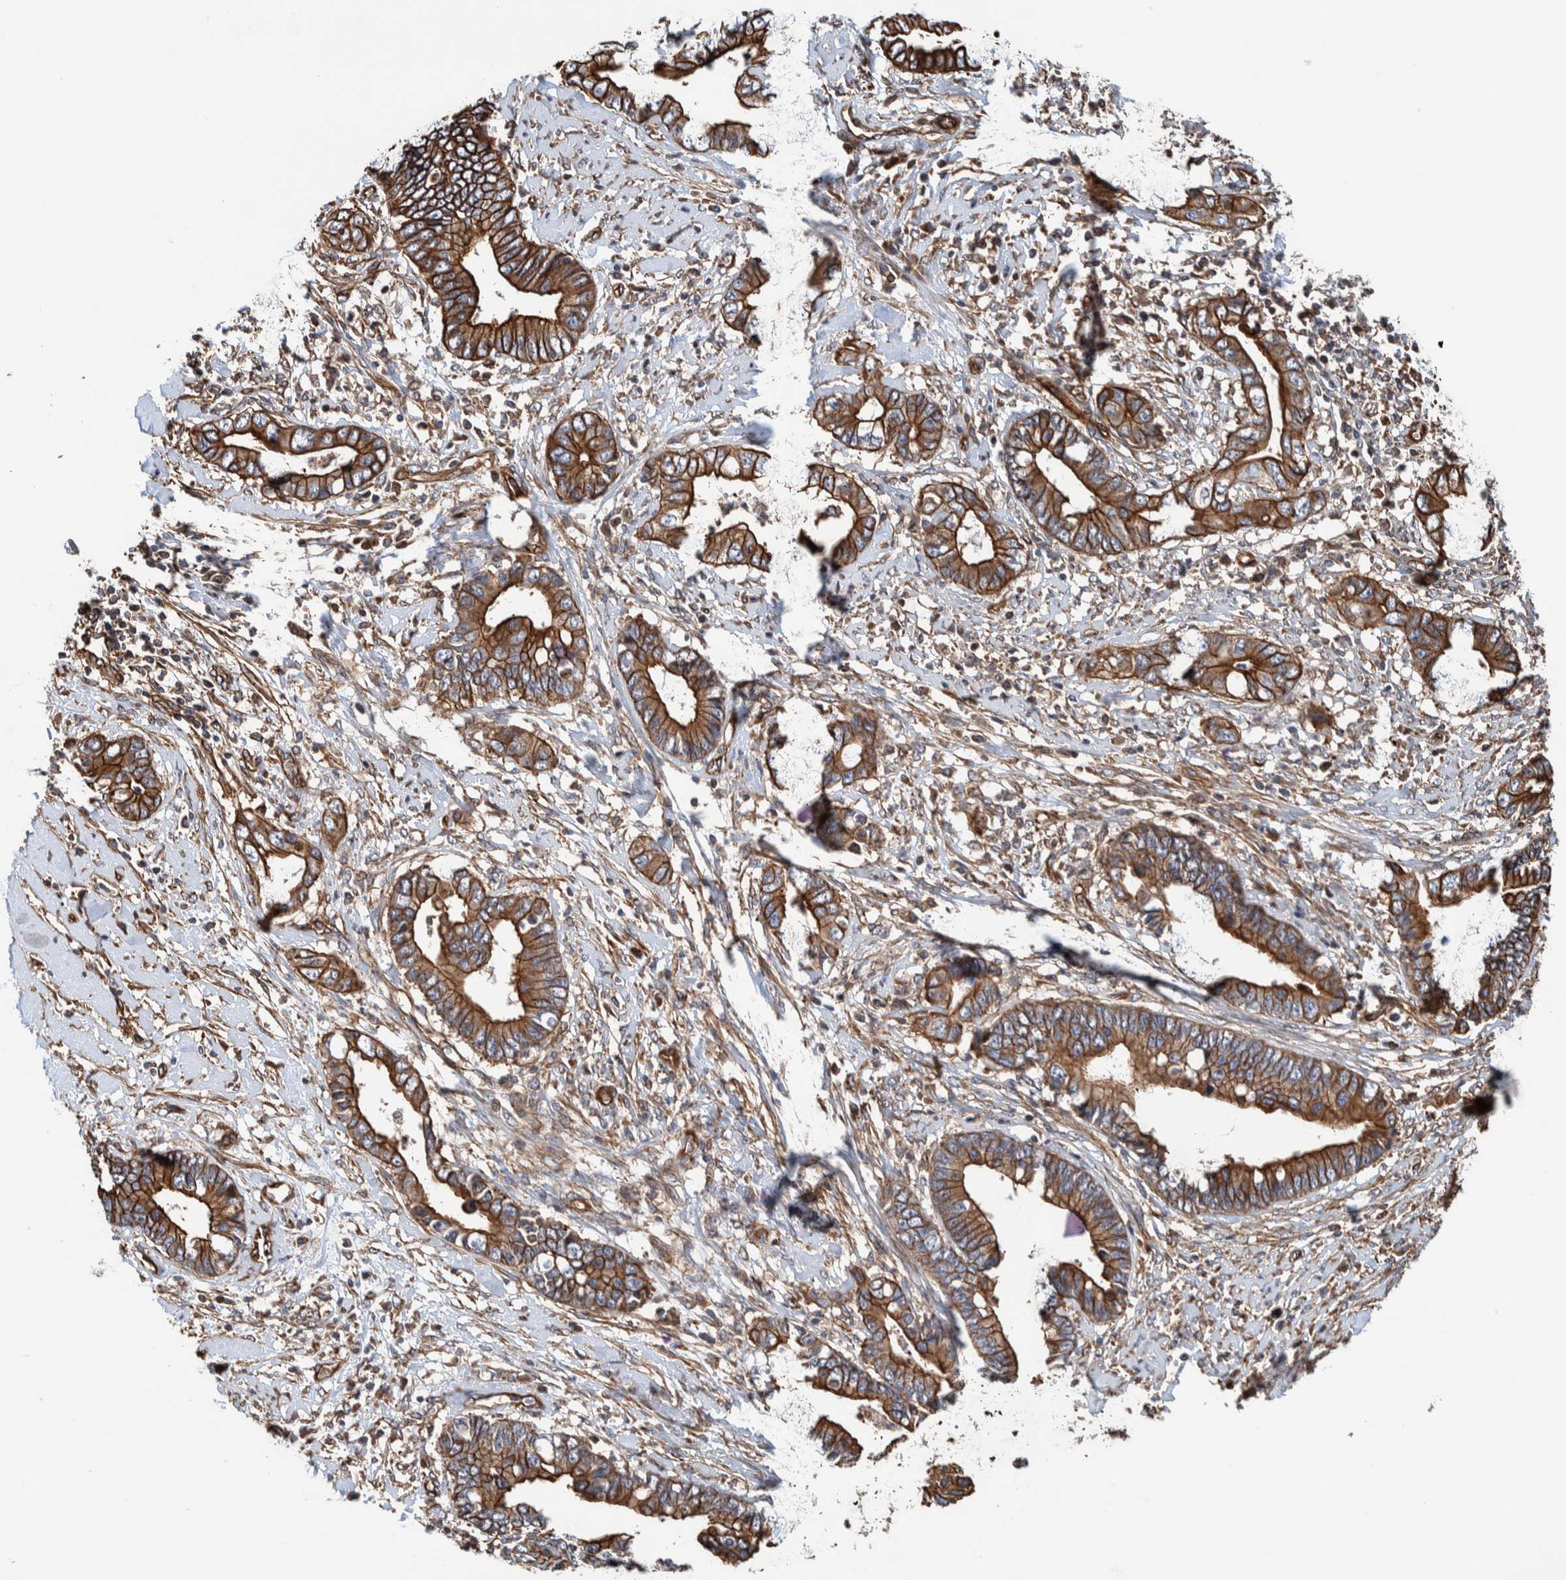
{"staining": {"intensity": "strong", "quantity": ">75%", "location": "cytoplasmic/membranous"}, "tissue": "cervical cancer", "cell_type": "Tumor cells", "image_type": "cancer", "snomed": [{"axis": "morphology", "description": "Adenocarcinoma, NOS"}, {"axis": "topography", "description": "Cervix"}], "caption": "Cervical adenocarcinoma stained with DAB immunohistochemistry (IHC) displays high levels of strong cytoplasmic/membranous positivity in about >75% of tumor cells.", "gene": "PKD1L1", "patient": {"sex": "female", "age": 44}}